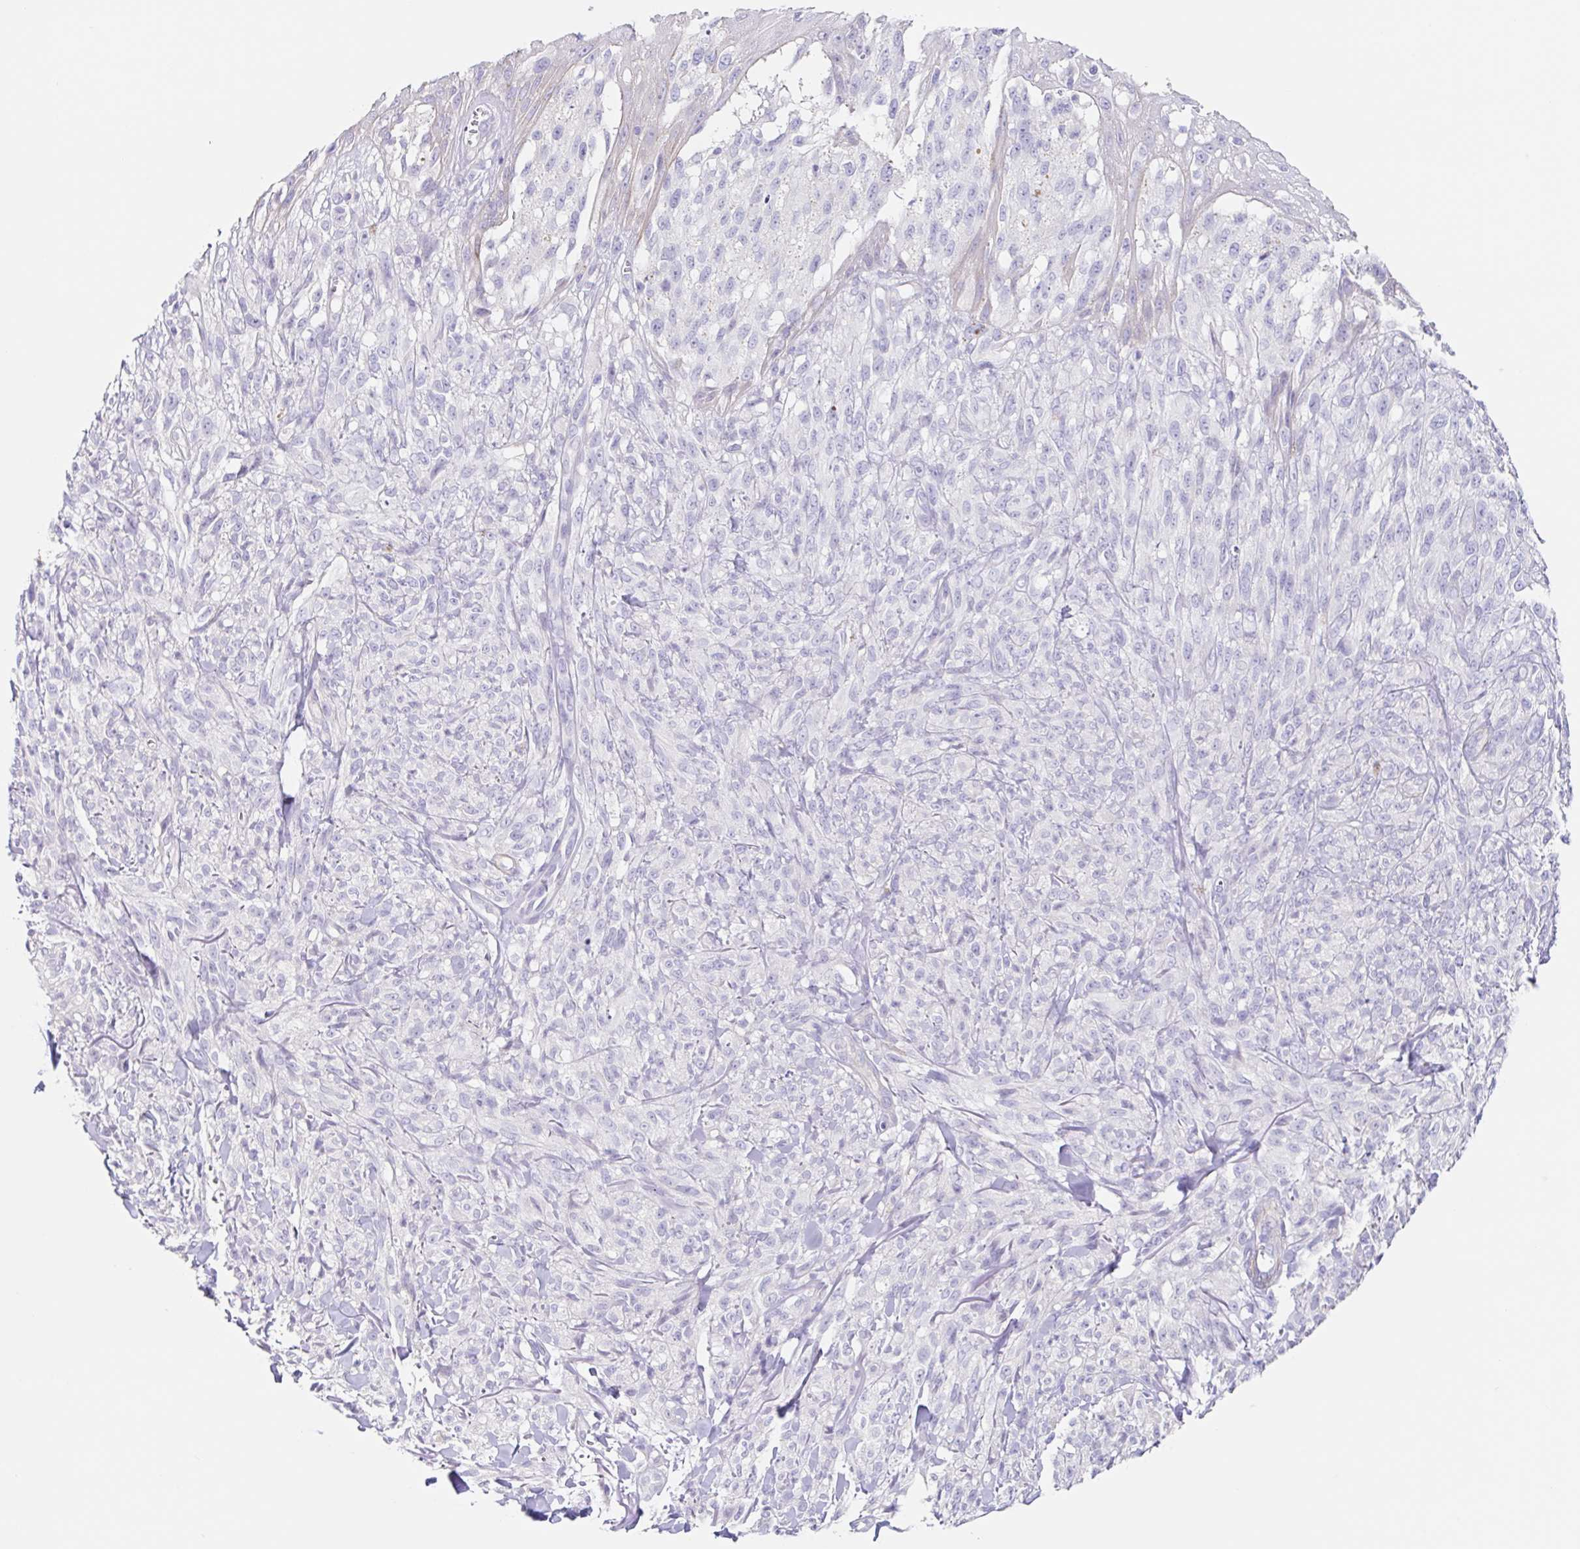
{"staining": {"intensity": "negative", "quantity": "none", "location": "none"}, "tissue": "melanoma", "cell_type": "Tumor cells", "image_type": "cancer", "snomed": [{"axis": "morphology", "description": "Malignant melanoma, NOS"}, {"axis": "topography", "description": "Skin of upper arm"}], "caption": "Immunohistochemical staining of human melanoma shows no significant positivity in tumor cells.", "gene": "DCAF17", "patient": {"sex": "female", "age": 65}}